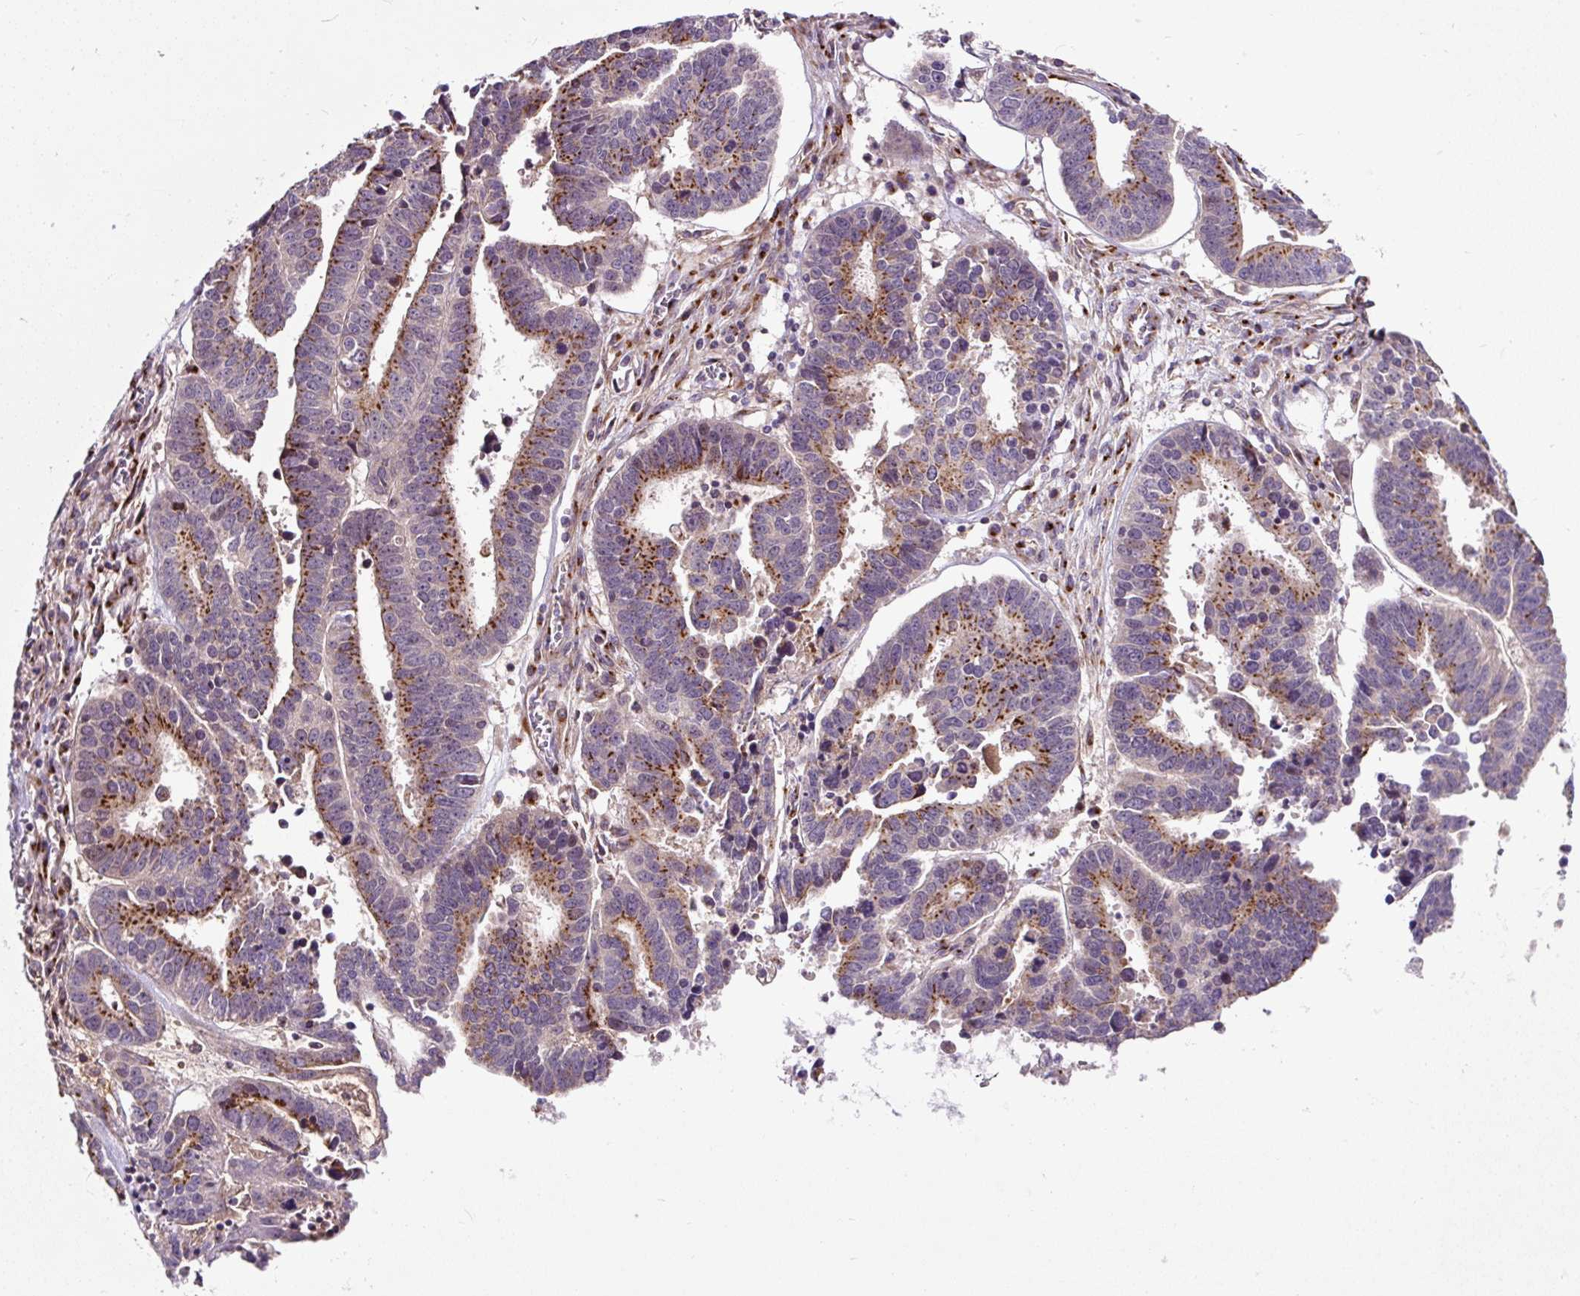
{"staining": {"intensity": "strong", "quantity": ">75%", "location": "cytoplasmic/membranous"}, "tissue": "ovarian cancer", "cell_type": "Tumor cells", "image_type": "cancer", "snomed": [{"axis": "morphology", "description": "Carcinoma, endometroid"}, {"axis": "morphology", "description": "Cystadenocarcinoma, serous, NOS"}, {"axis": "topography", "description": "Ovary"}], "caption": "A brown stain highlights strong cytoplasmic/membranous staining of a protein in ovarian cancer (endometroid carcinoma) tumor cells.", "gene": "MSMP", "patient": {"sex": "female", "age": 45}}